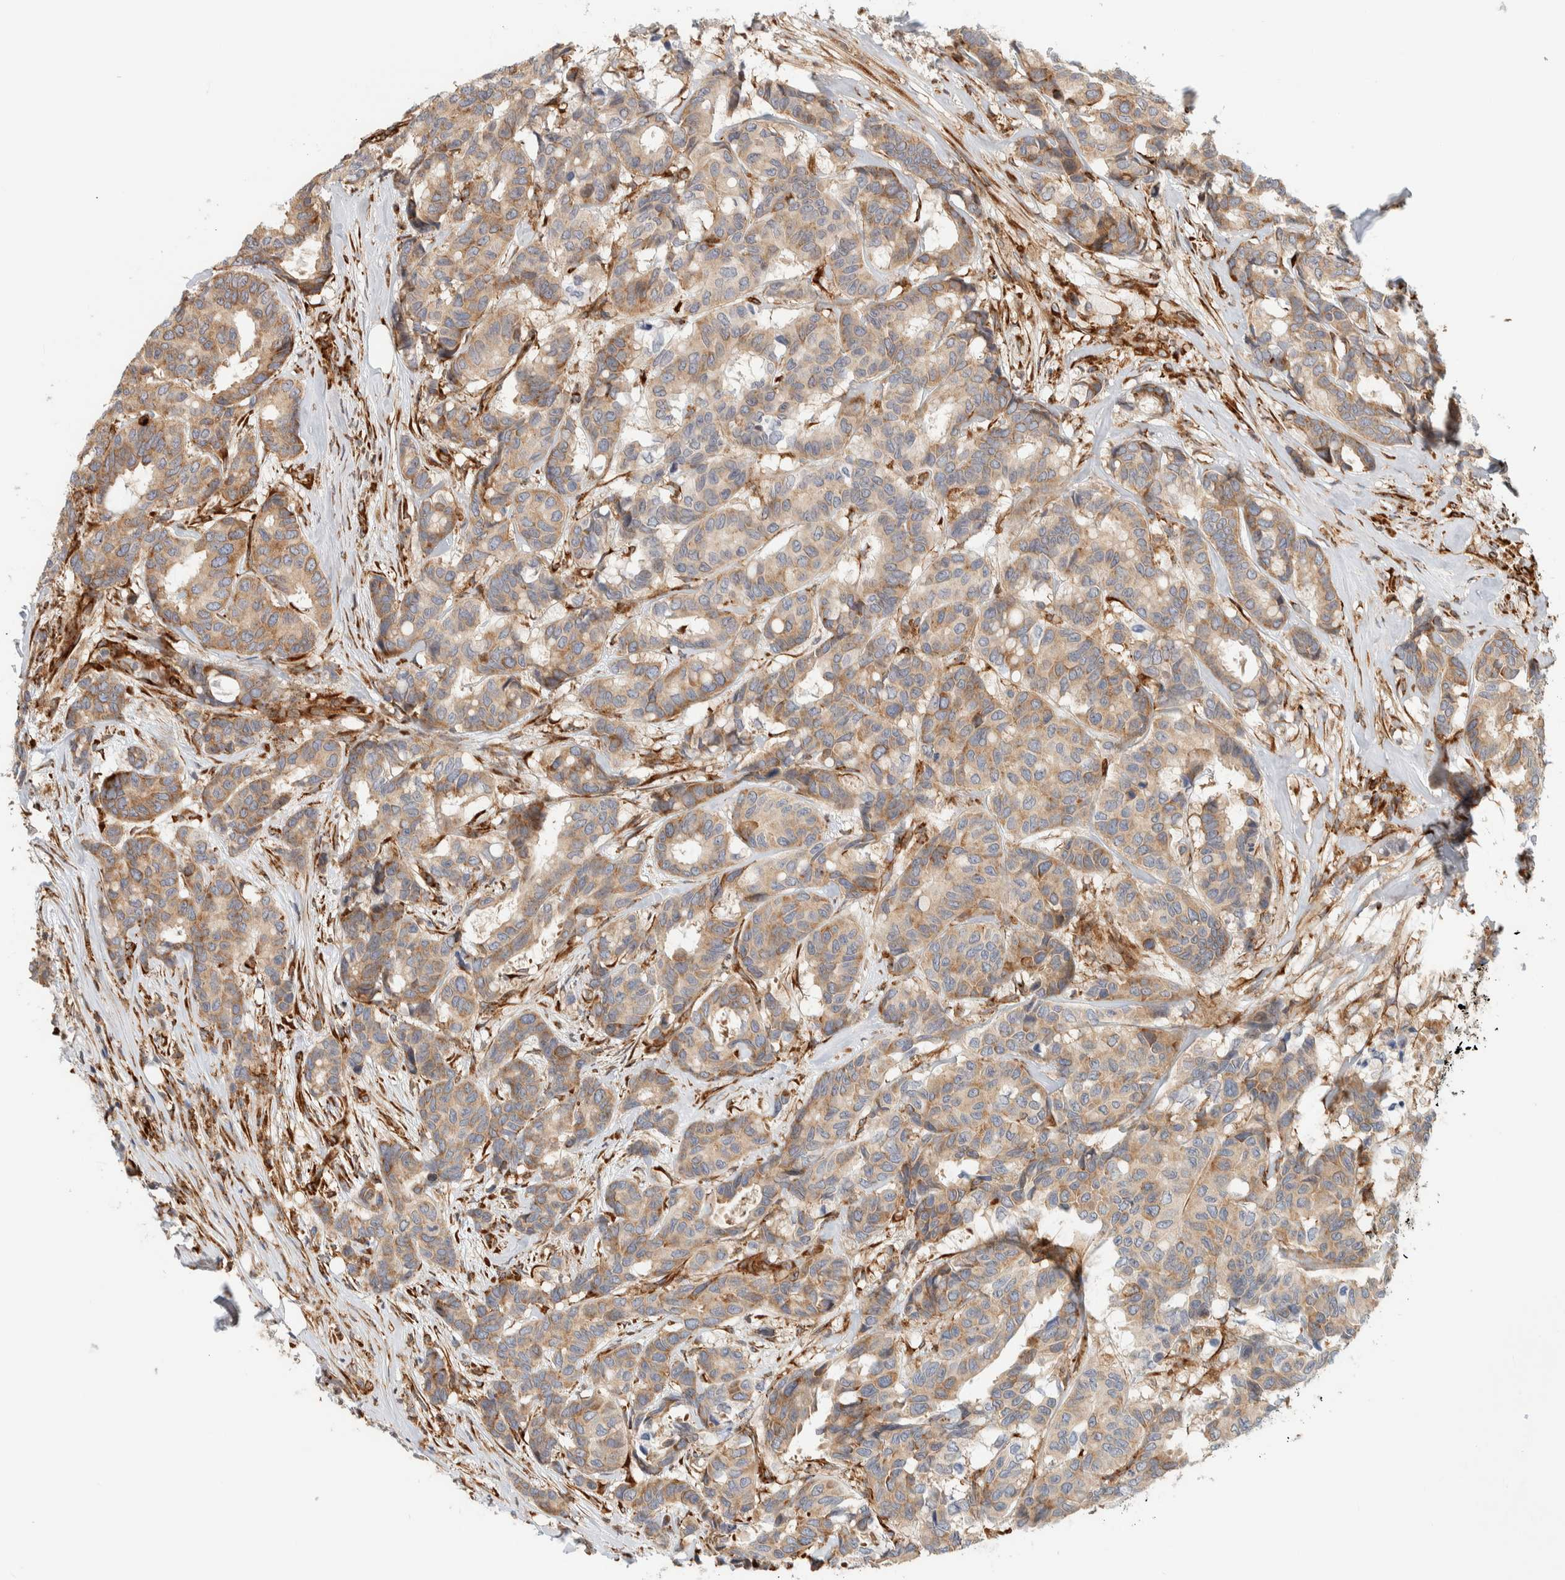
{"staining": {"intensity": "moderate", "quantity": ">75%", "location": "cytoplasmic/membranous"}, "tissue": "breast cancer", "cell_type": "Tumor cells", "image_type": "cancer", "snomed": [{"axis": "morphology", "description": "Duct carcinoma"}, {"axis": "topography", "description": "Breast"}], "caption": "The micrograph reveals immunohistochemical staining of breast infiltrating ductal carcinoma. There is moderate cytoplasmic/membranous expression is seen in about >75% of tumor cells. (brown staining indicates protein expression, while blue staining denotes nuclei).", "gene": "LLGL2", "patient": {"sex": "female", "age": 87}}